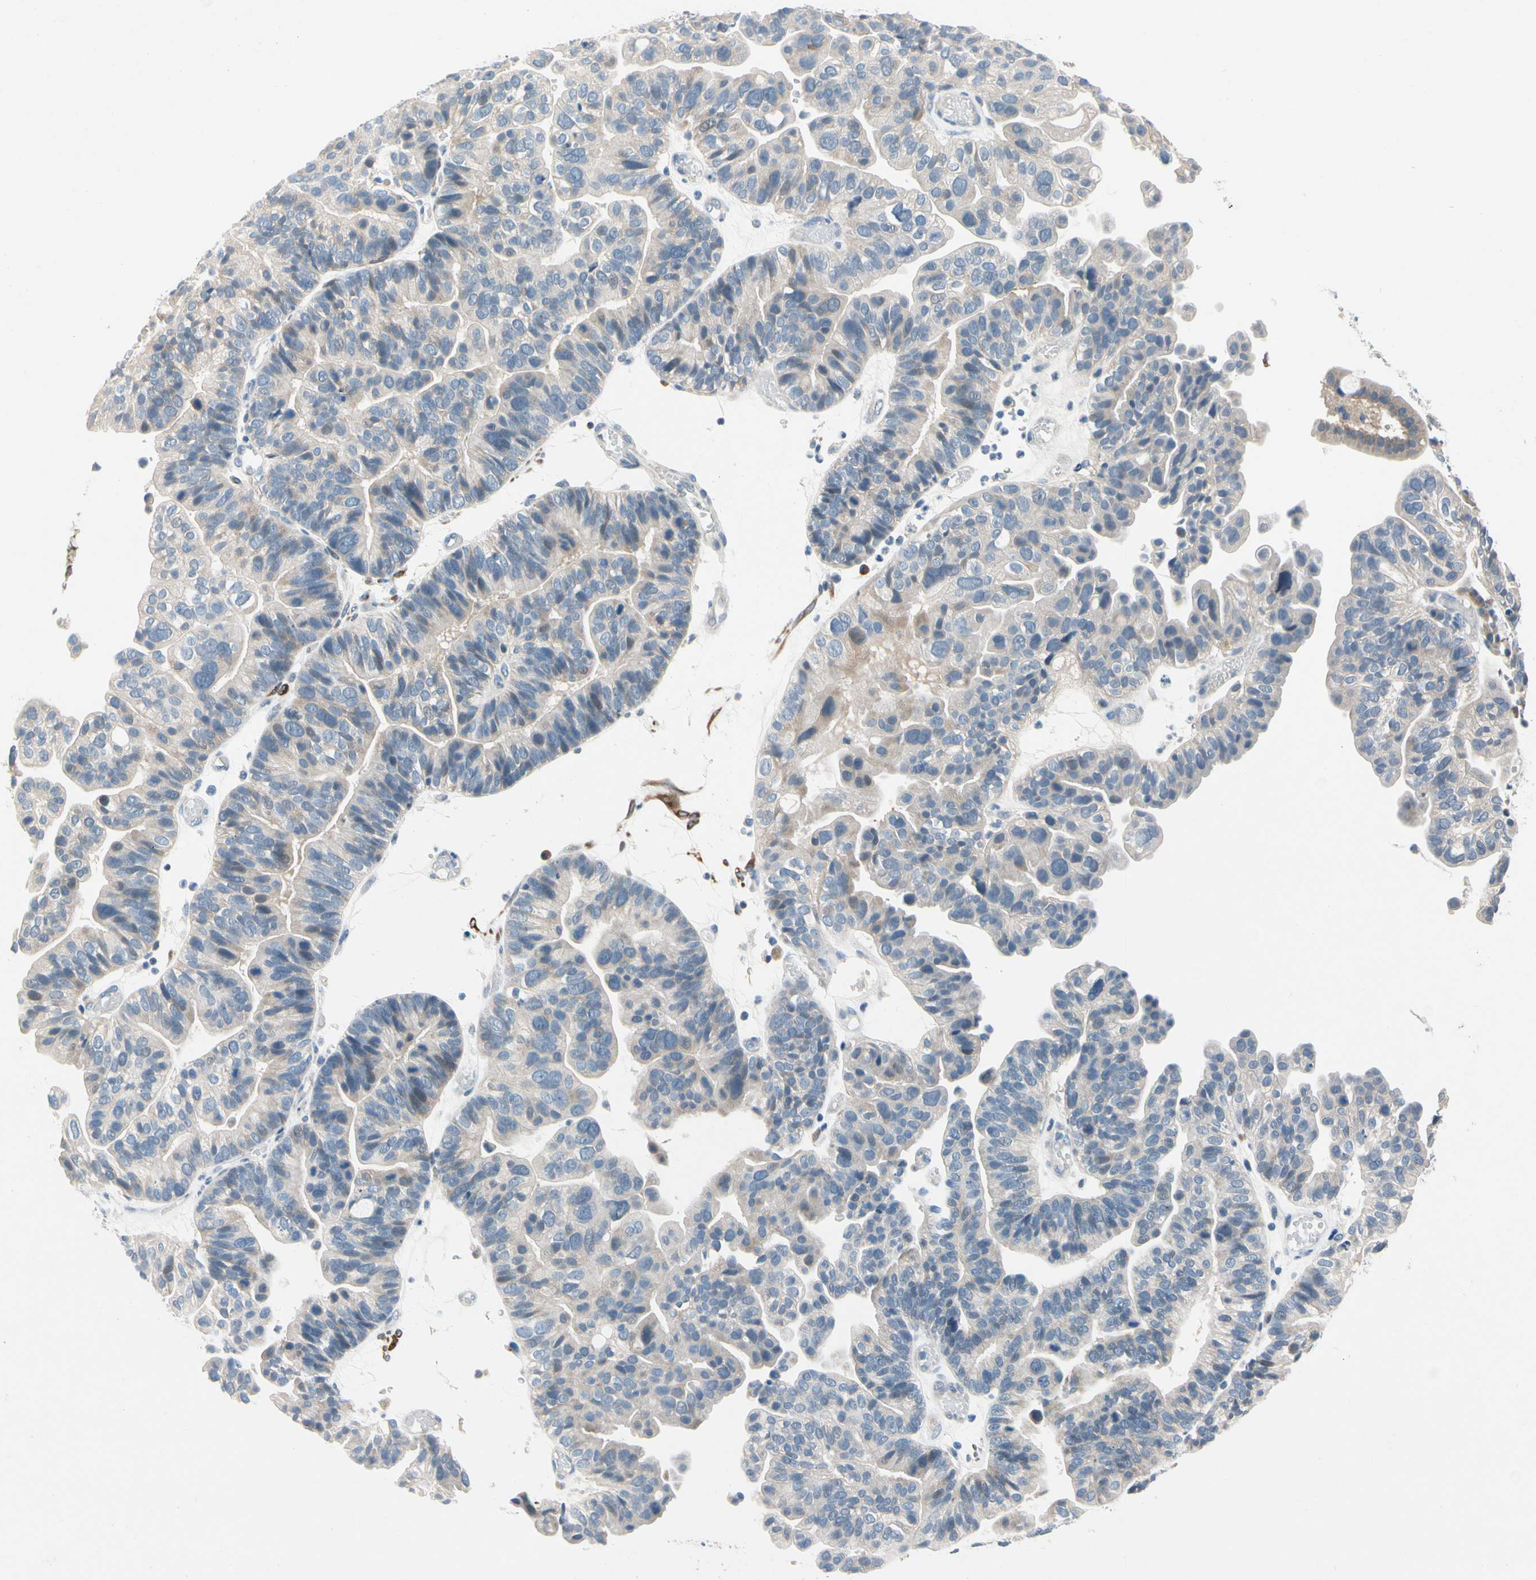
{"staining": {"intensity": "negative", "quantity": "none", "location": "none"}, "tissue": "ovarian cancer", "cell_type": "Tumor cells", "image_type": "cancer", "snomed": [{"axis": "morphology", "description": "Cystadenocarcinoma, serous, NOS"}, {"axis": "topography", "description": "Ovary"}], "caption": "Immunohistochemical staining of human serous cystadenocarcinoma (ovarian) shows no significant expression in tumor cells.", "gene": "SLC27A6", "patient": {"sex": "female", "age": 56}}